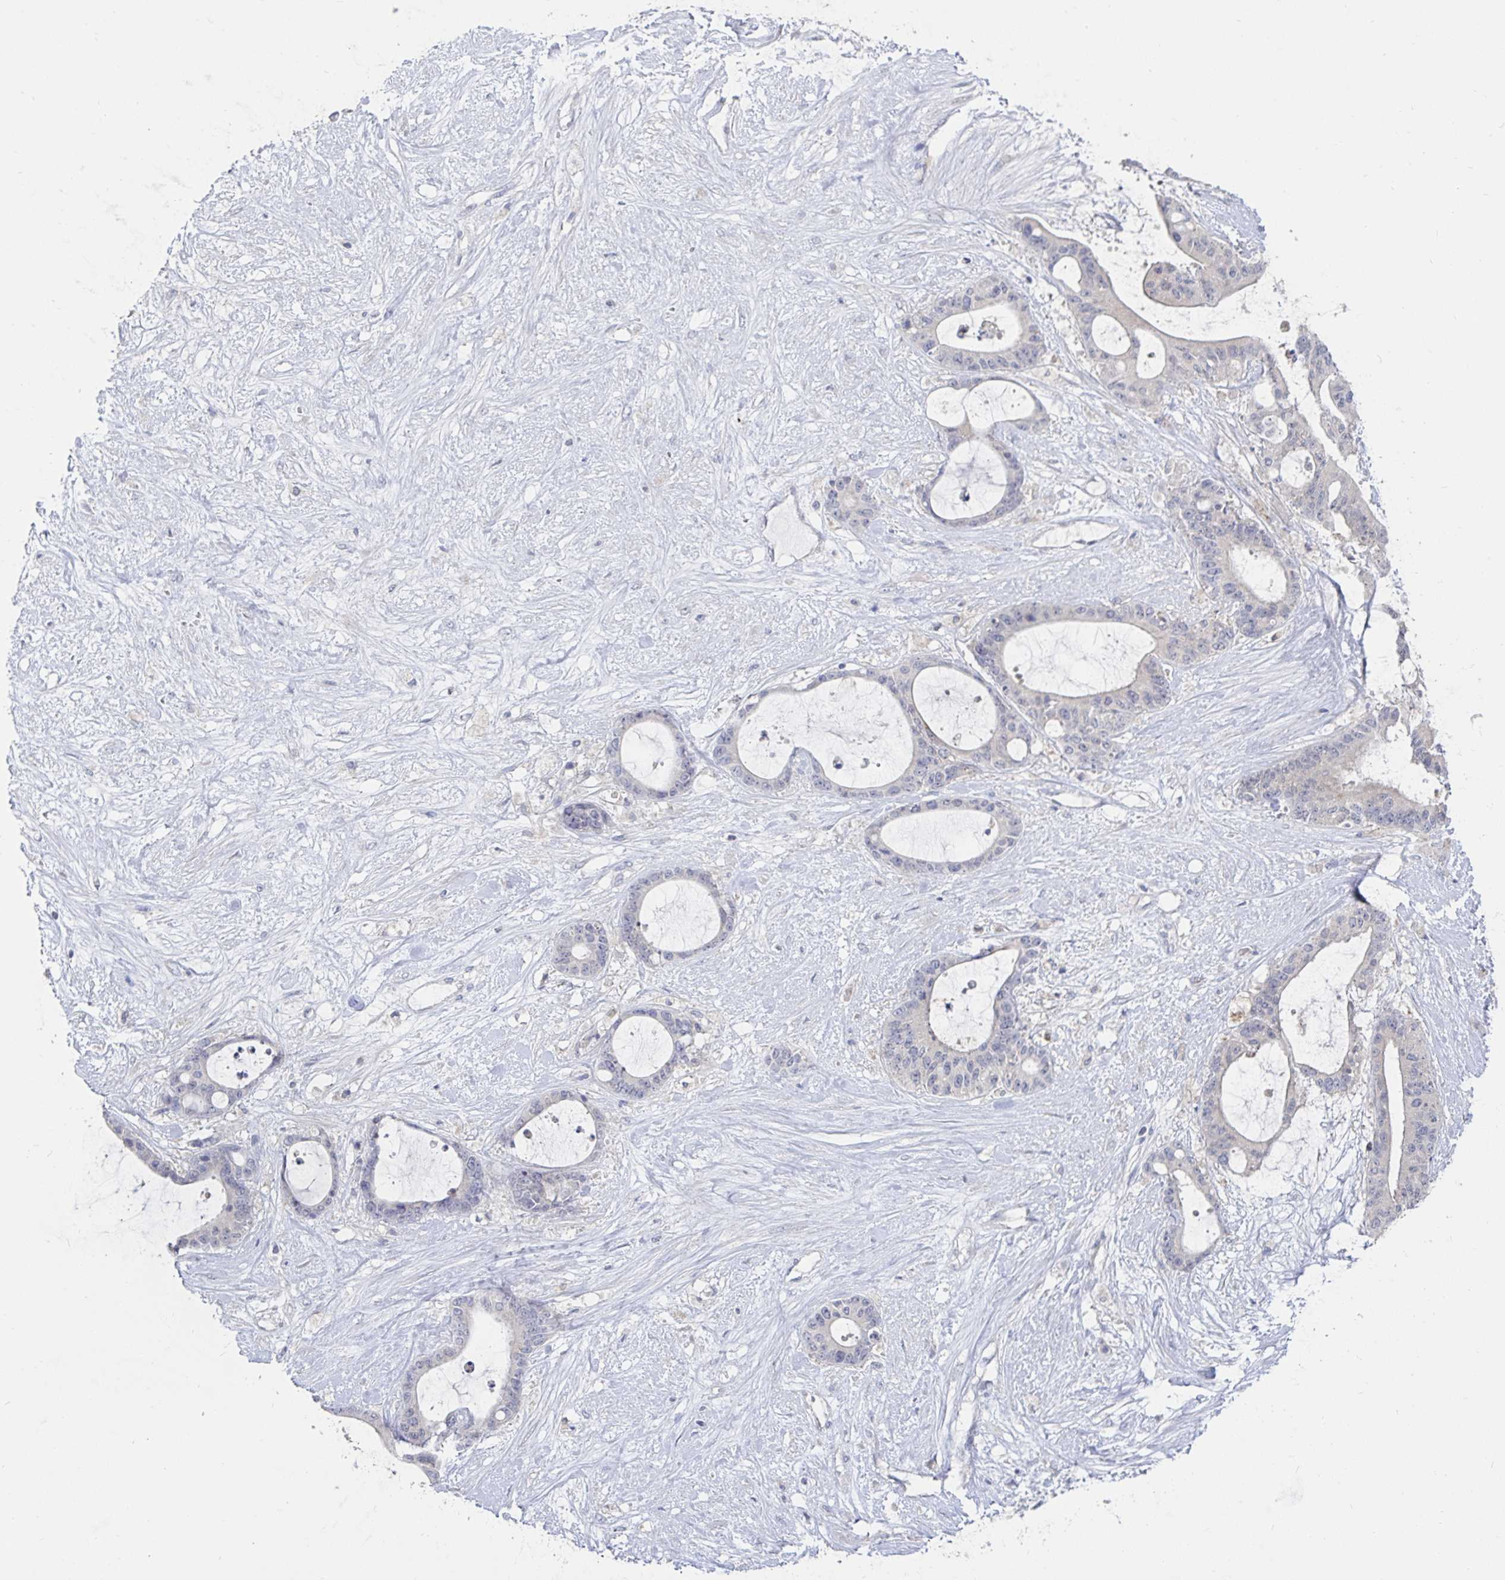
{"staining": {"intensity": "negative", "quantity": "none", "location": "none"}, "tissue": "liver cancer", "cell_type": "Tumor cells", "image_type": "cancer", "snomed": [{"axis": "morphology", "description": "Normal tissue, NOS"}, {"axis": "morphology", "description": "Cholangiocarcinoma"}, {"axis": "topography", "description": "Liver"}, {"axis": "topography", "description": "Peripheral nerve tissue"}], "caption": "IHC of human liver cancer (cholangiocarcinoma) exhibits no expression in tumor cells. (Immunohistochemistry, brightfield microscopy, high magnification).", "gene": "SPPL3", "patient": {"sex": "female", "age": 73}}